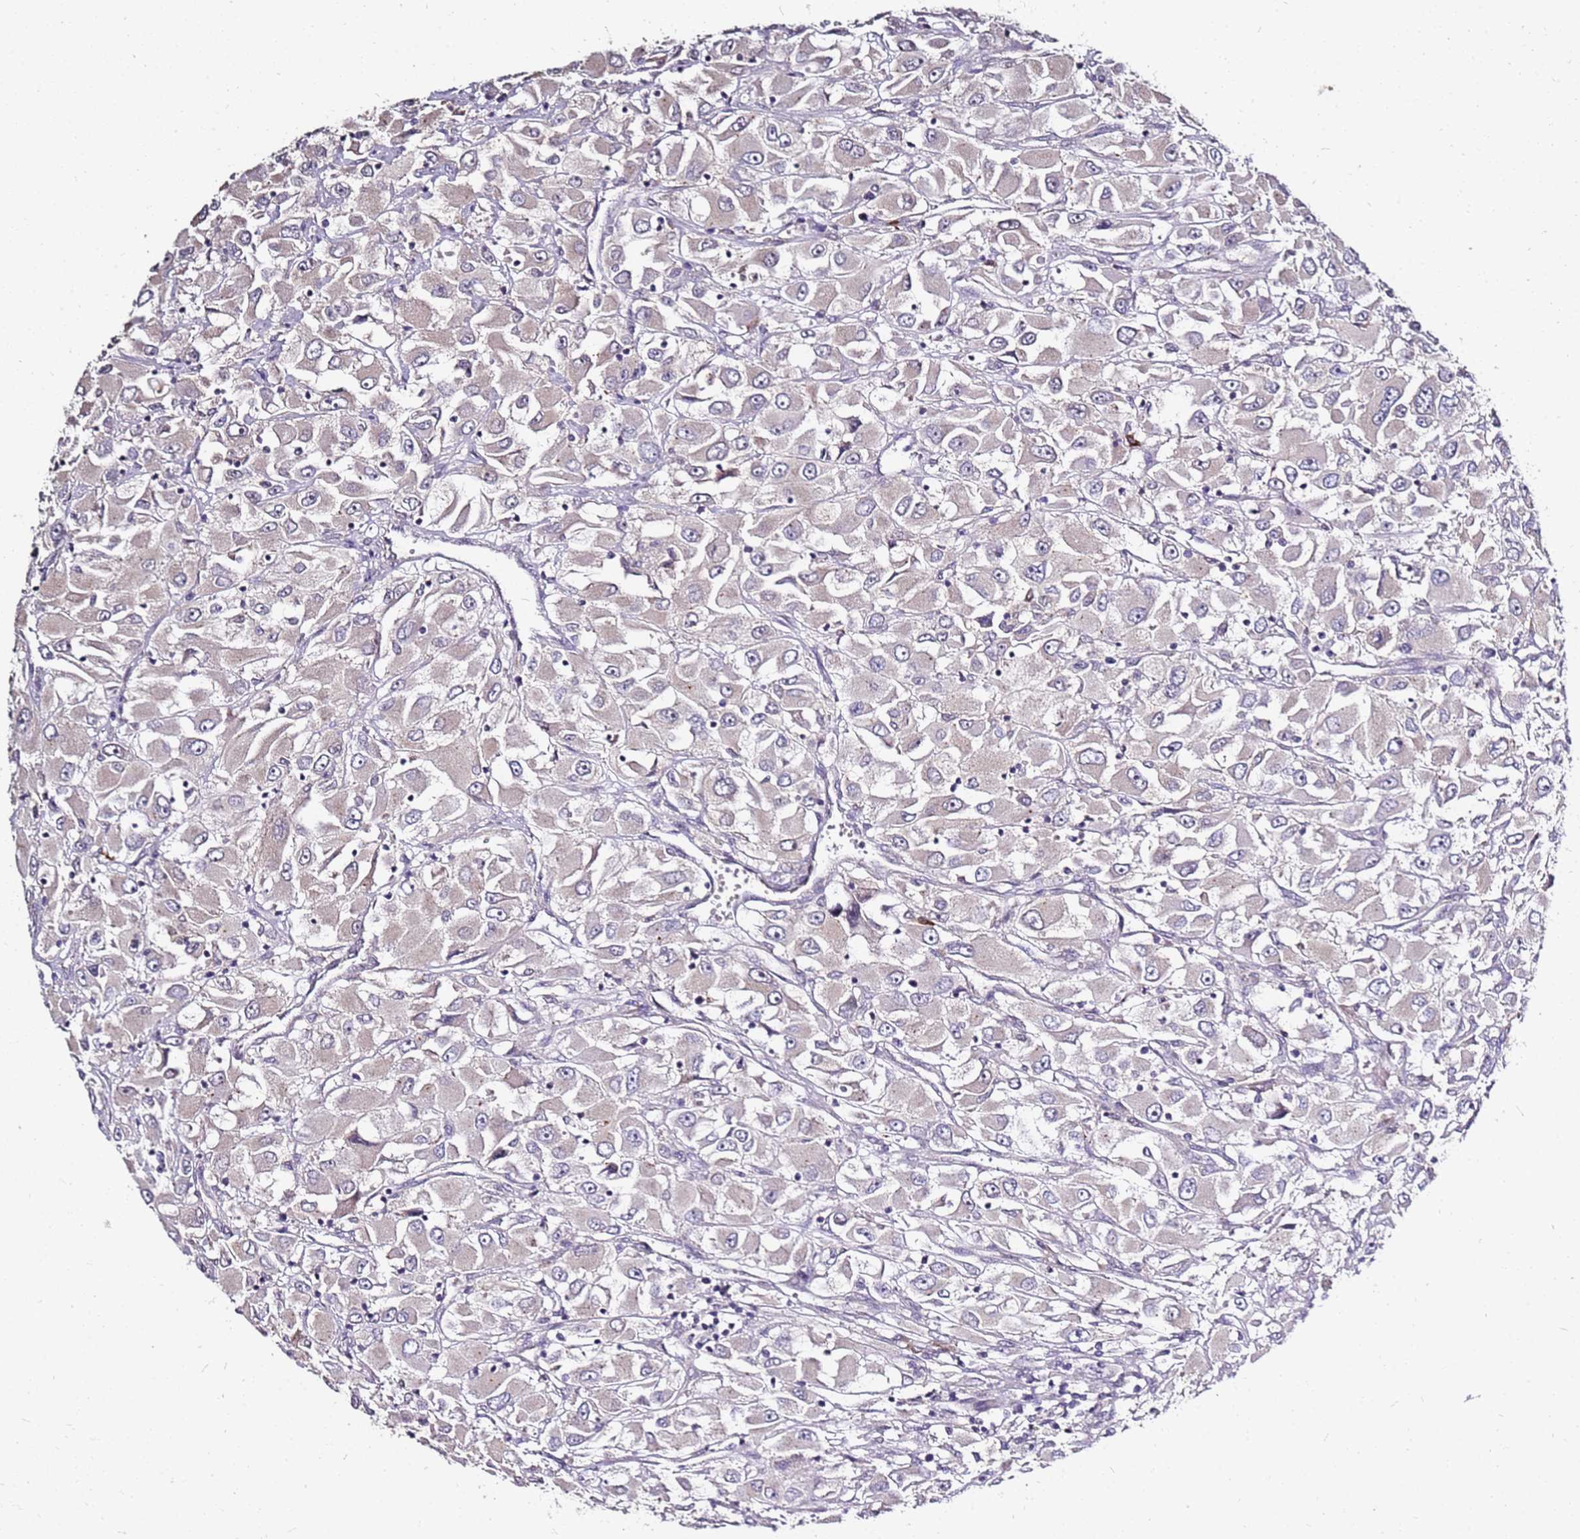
{"staining": {"intensity": "weak", "quantity": "<25%", "location": "cytoplasmic/membranous"}, "tissue": "renal cancer", "cell_type": "Tumor cells", "image_type": "cancer", "snomed": [{"axis": "morphology", "description": "Adenocarcinoma, NOS"}, {"axis": "topography", "description": "Kidney"}], "caption": "Renal cancer was stained to show a protein in brown. There is no significant staining in tumor cells.", "gene": "DCDC2C", "patient": {"sex": "female", "age": 52}}